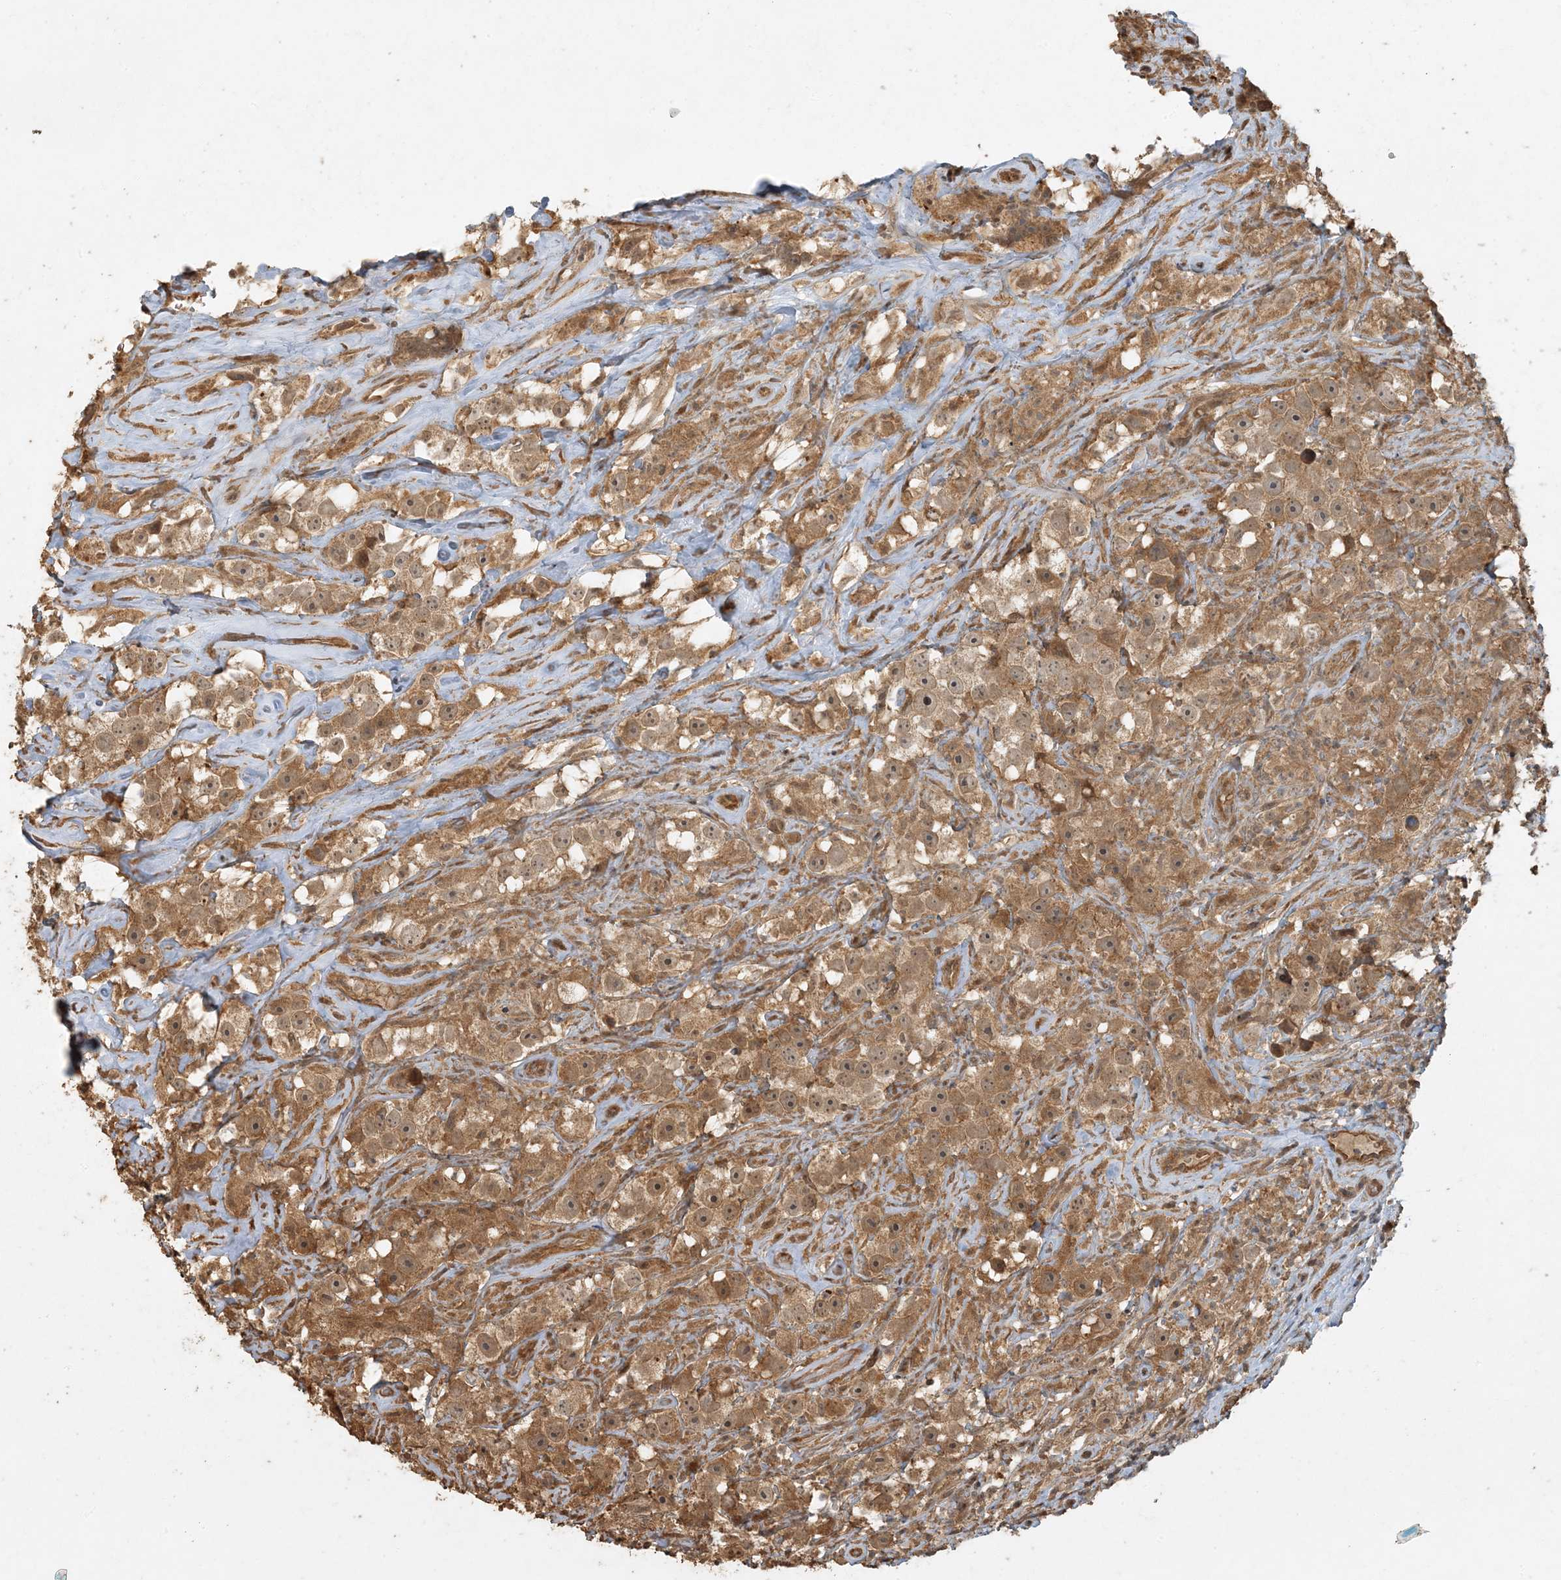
{"staining": {"intensity": "moderate", "quantity": ">75%", "location": "cytoplasmic/membranous"}, "tissue": "testis cancer", "cell_type": "Tumor cells", "image_type": "cancer", "snomed": [{"axis": "morphology", "description": "Seminoma, NOS"}, {"axis": "topography", "description": "Testis"}], "caption": "Immunohistochemical staining of testis cancer exhibits medium levels of moderate cytoplasmic/membranous protein expression in about >75% of tumor cells.", "gene": "AK9", "patient": {"sex": "male", "age": 49}}